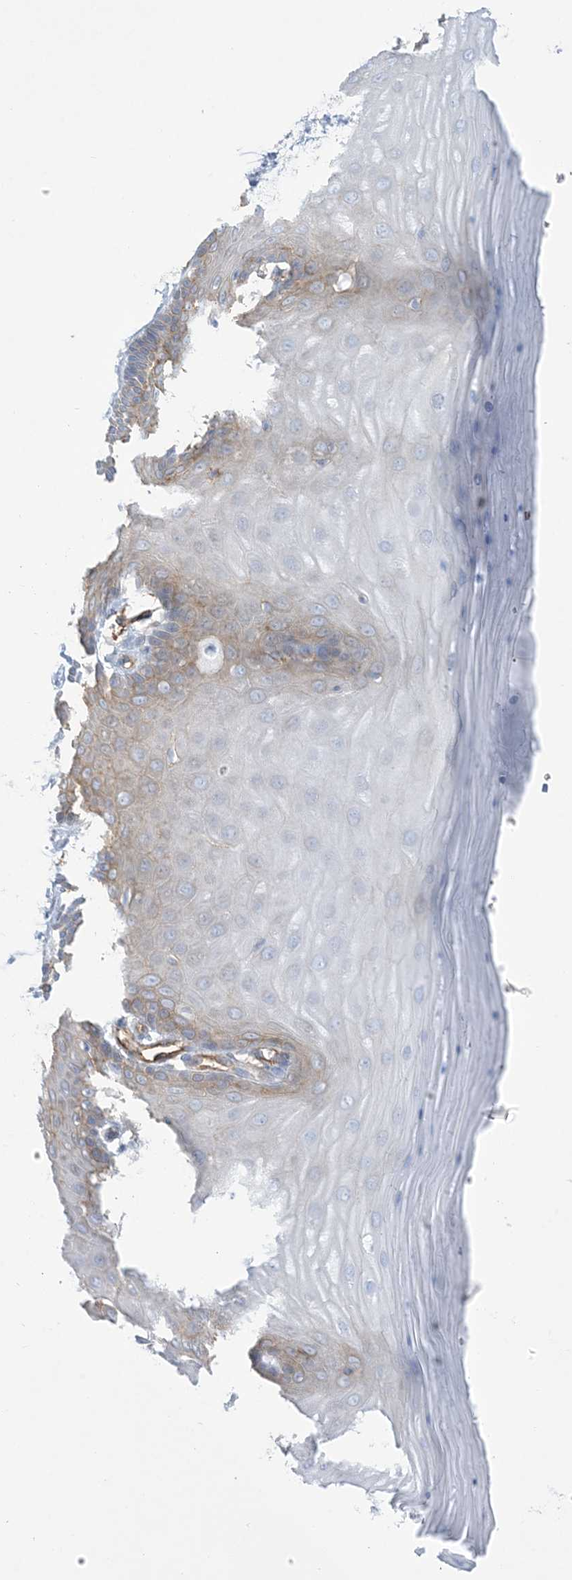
{"staining": {"intensity": "moderate", "quantity": "25%-75%", "location": "cytoplasmic/membranous"}, "tissue": "cervix", "cell_type": "Glandular cells", "image_type": "normal", "snomed": [{"axis": "morphology", "description": "Normal tissue, NOS"}, {"axis": "topography", "description": "Cervix"}], "caption": "Immunohistochemistry image of benign human cervix stained for a protein (brown), which displays medium levels of moderate cytoplasmic/membranous positivity in approximately 25%-75% of glandular cells.", "gene": "B3GNT7", "patient": {"sex": "female", "age": 55}}